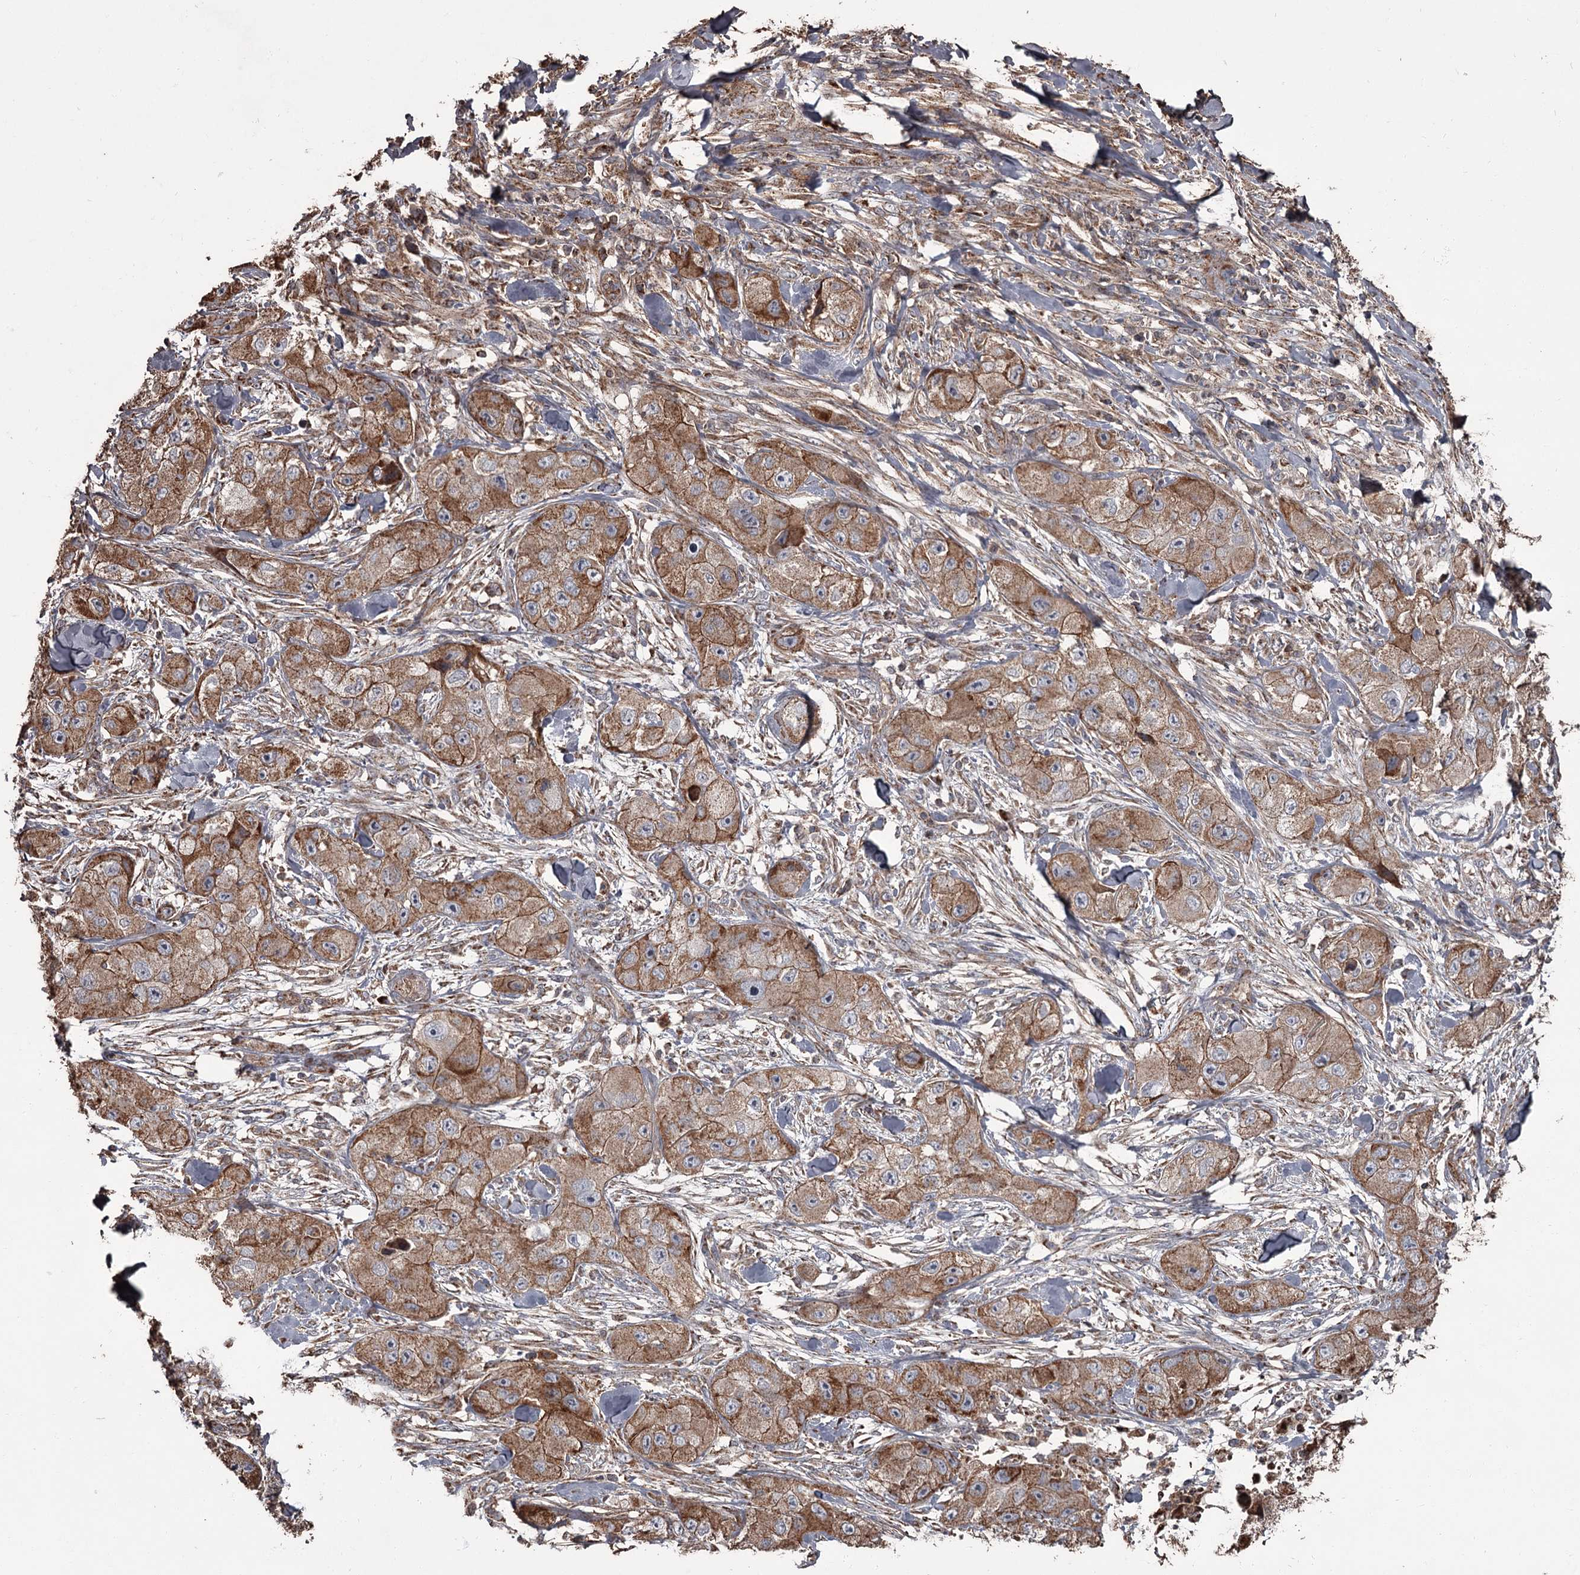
{"staining": {"intensity": "strong", "quantity": "25%-75%", "location": "cytoplasmic/membranous"}, "tissue": "skin cancer", "cell_type": "Tumor cells", "image_type": "cancer", "snomed": [{"axis": "morphology", "description": "Squamous cell carcinoma, NOS"}, {"axis": "topography", "description": "Skin"}, {"axis": "topography", "description": "Subcutis"}], "caption": "Immunohistochemistry of human skin cancer shows high levels of strong cytoplasmic/membranous expression in about 25%-75% of tumor cells. (DAB (3,3'-diaminobenzidine) IHC with brightfield microscopy, high magnification).", "gene": "THAP9", "patient": {"sex": "male", "age": 73}}